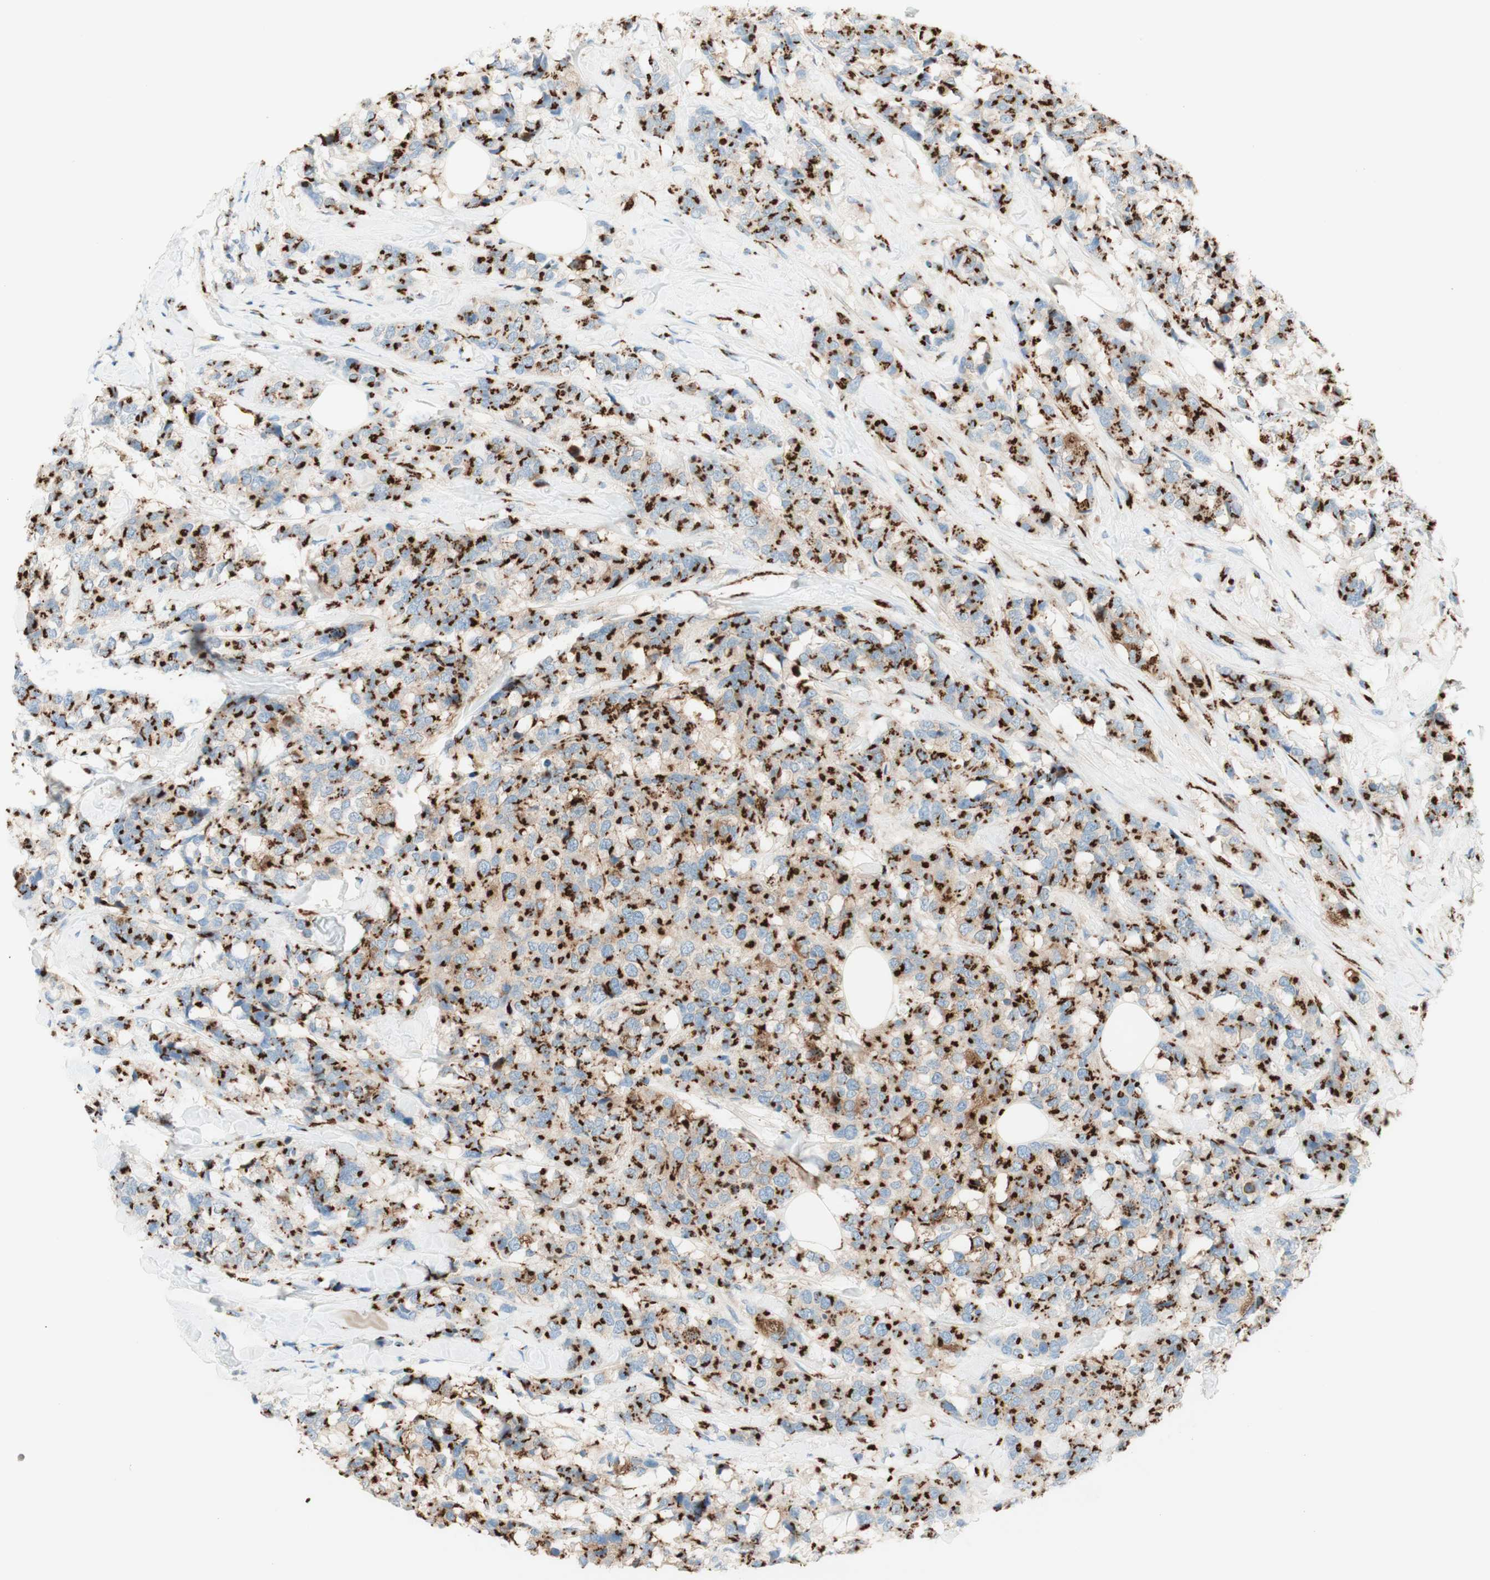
{"staining": {"intensity": "strong", "quantity": ">75%", "location": "cytoplasmic/membranous"}, "tissue": "breast cancer", "cell_type": "Tumor cells", "image_type": "cancer", "snomed": [{"axis": "morphology", "description": "Lobular carcinoma"}, {"axis": "topography", "description": "Breast"}], "caption": "Lobular carcinoma (breast) stained with a brown dye exhibits strong cytoplasmic/membranous positive positivity in about >75% of tumor cells.", "gene": "GOLGB1", "patient": {"sex": "female", "age": 59}}